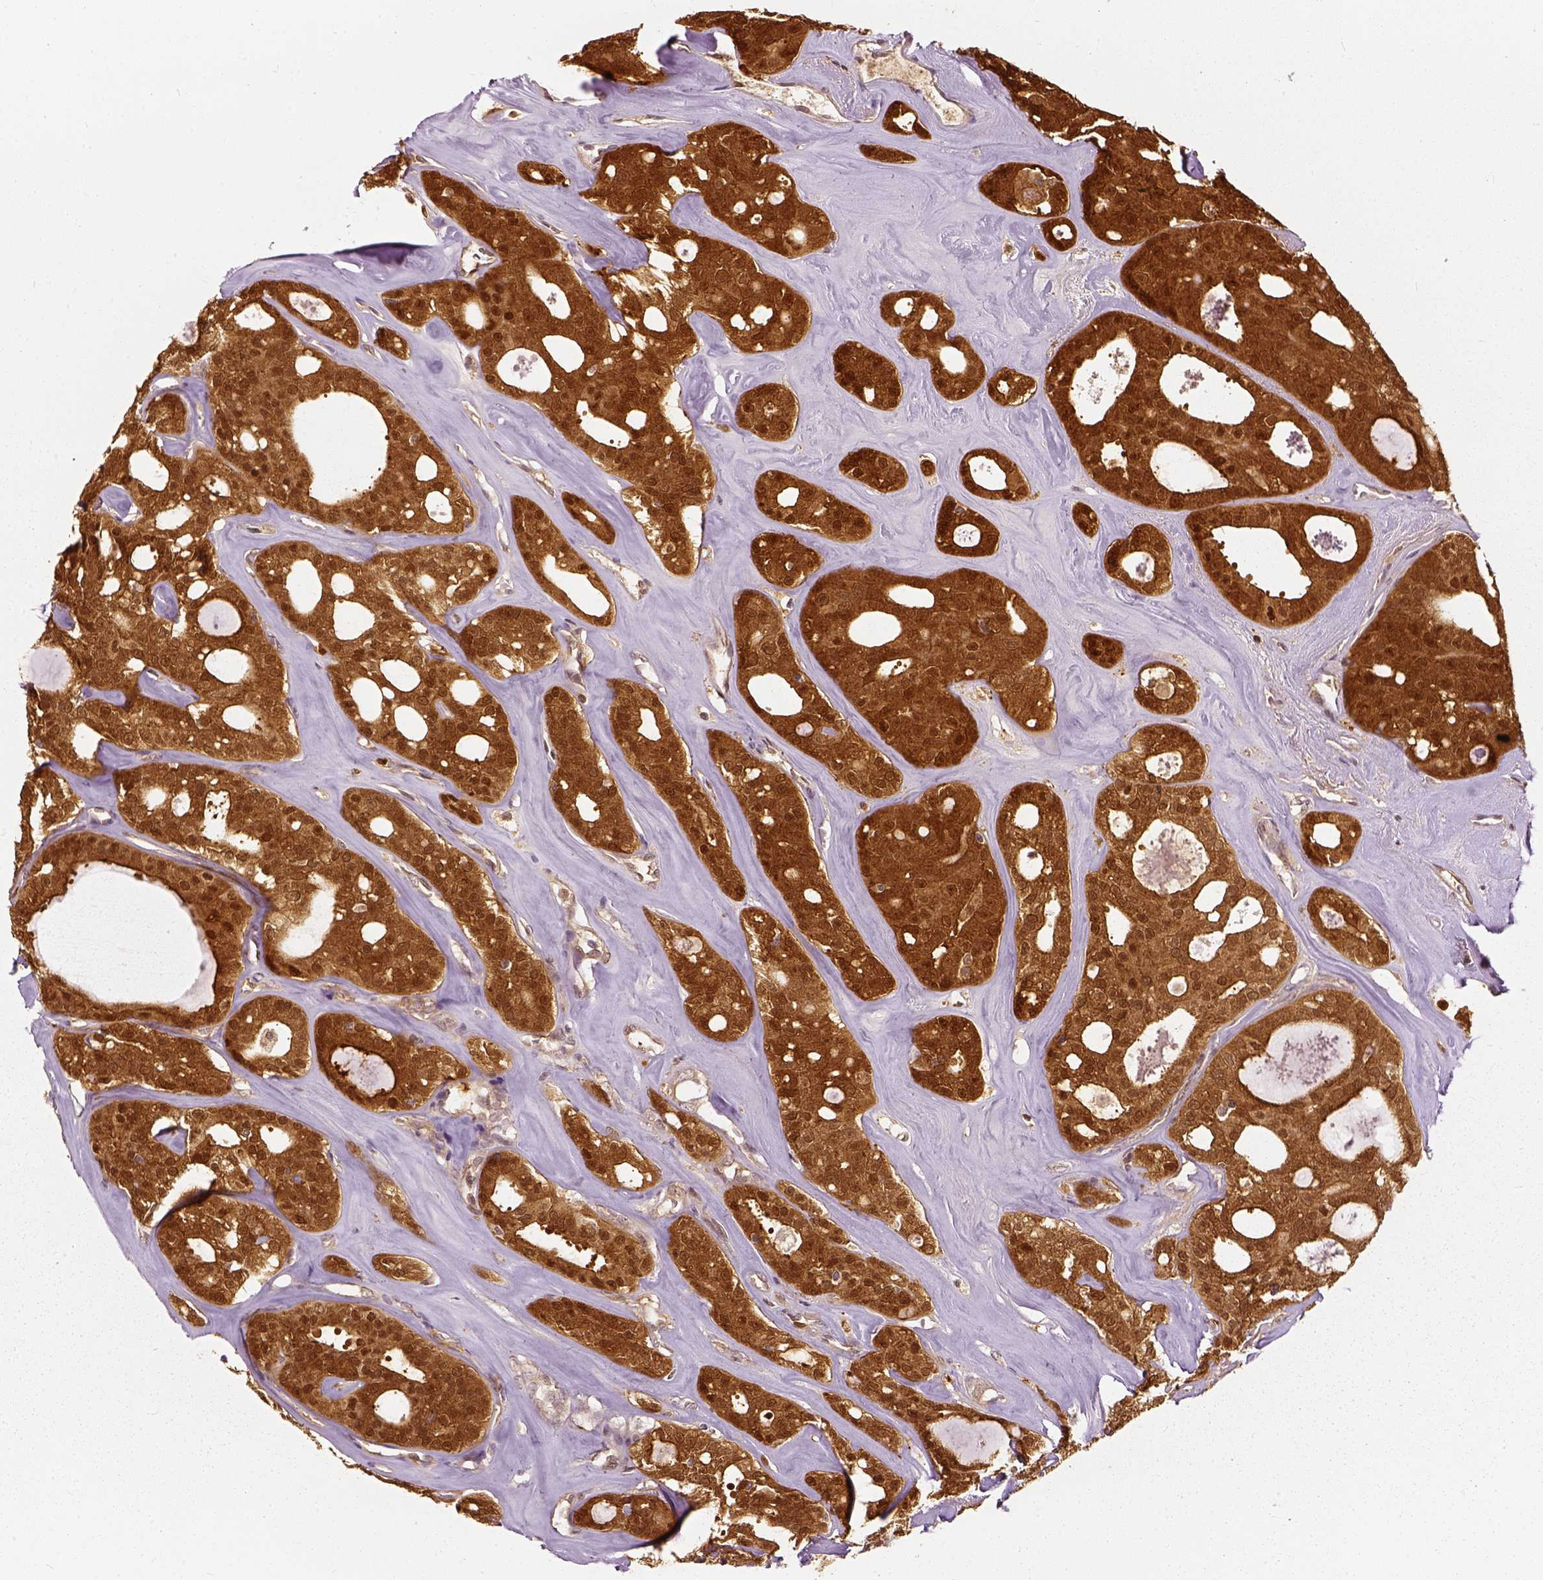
{"staining": {"intensity": "strong", "quantity": ">75%", "location": "cytoplasmic/membranous,nuclear"}, "tissue": "thyroid cancer", "cell_type": "Tumor cells", "image_type": "cancer", "snomed": [{"axis": "morphology", "description": "Follicular adenoma carcinoma, NOS"}, {"axis": "topography", "description": "Thyroid gland"}], "caption": "Immunohistochemistry (IHC) of human thyroid cancer (follicular adenoma carcinoma) displays high levels of strong cytoplasmic/membranous and nuclear positivity in about >75% of tumor cells.", "gene": "GPI", "patient": {"sex": "male", "age": 75}}